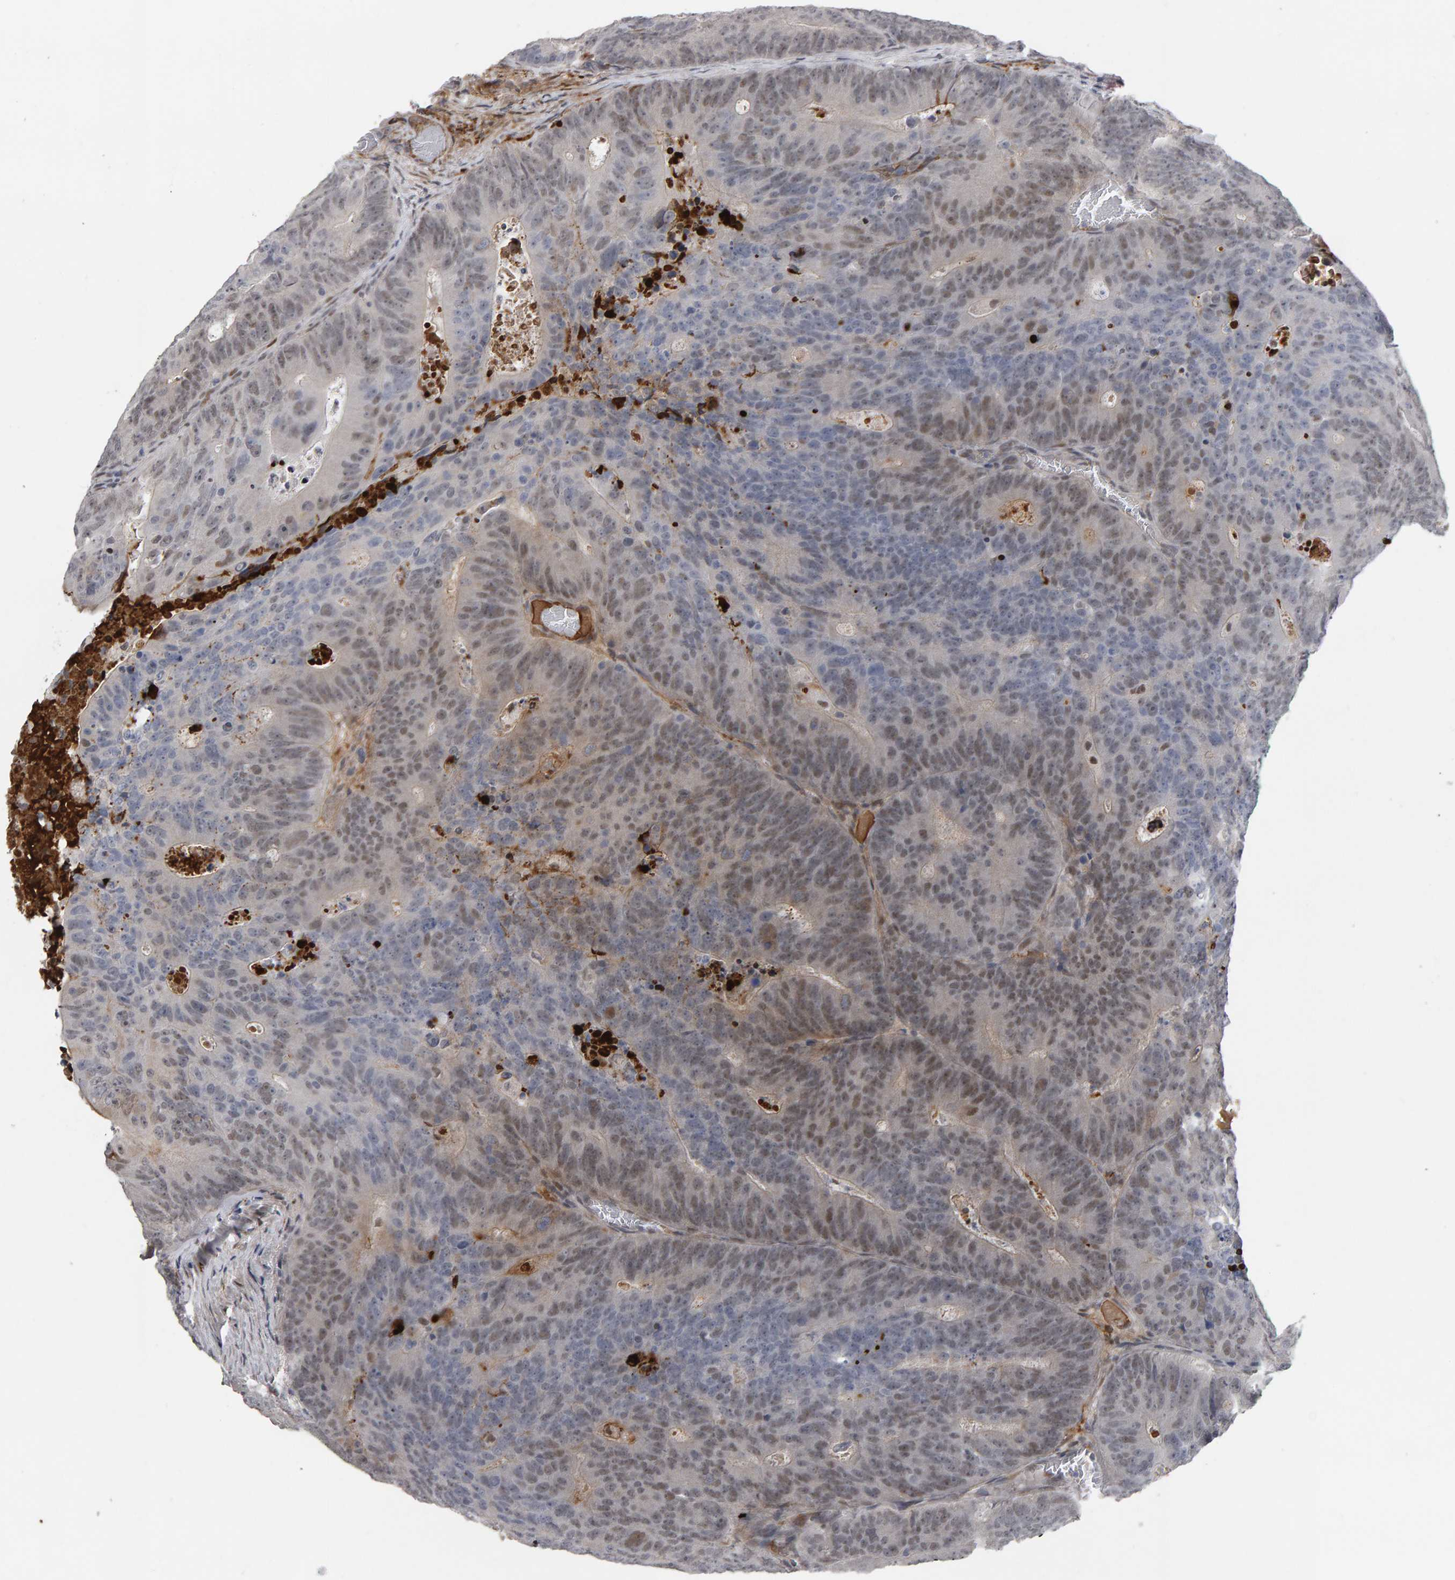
{"staining": {"intensity": "weak", "quantity": ">75%", "location": "nuclear"}, "tissue": "colorectal cancer", "cell_type": "Tumor cells", "image_type": "cancer", "snomed": [{"axis": "morphology", "description": "Adenocarcinoma, NOS"}, {"axis": "topography", "description": "Colon"}], "caption": "Weak nuclear expression is appreciated in approximately >75% of tumor cells in colorectal cancer (adenocarcinoma).", "gene": "IPO8", "patient": {"sex": "male", "age": 87}}